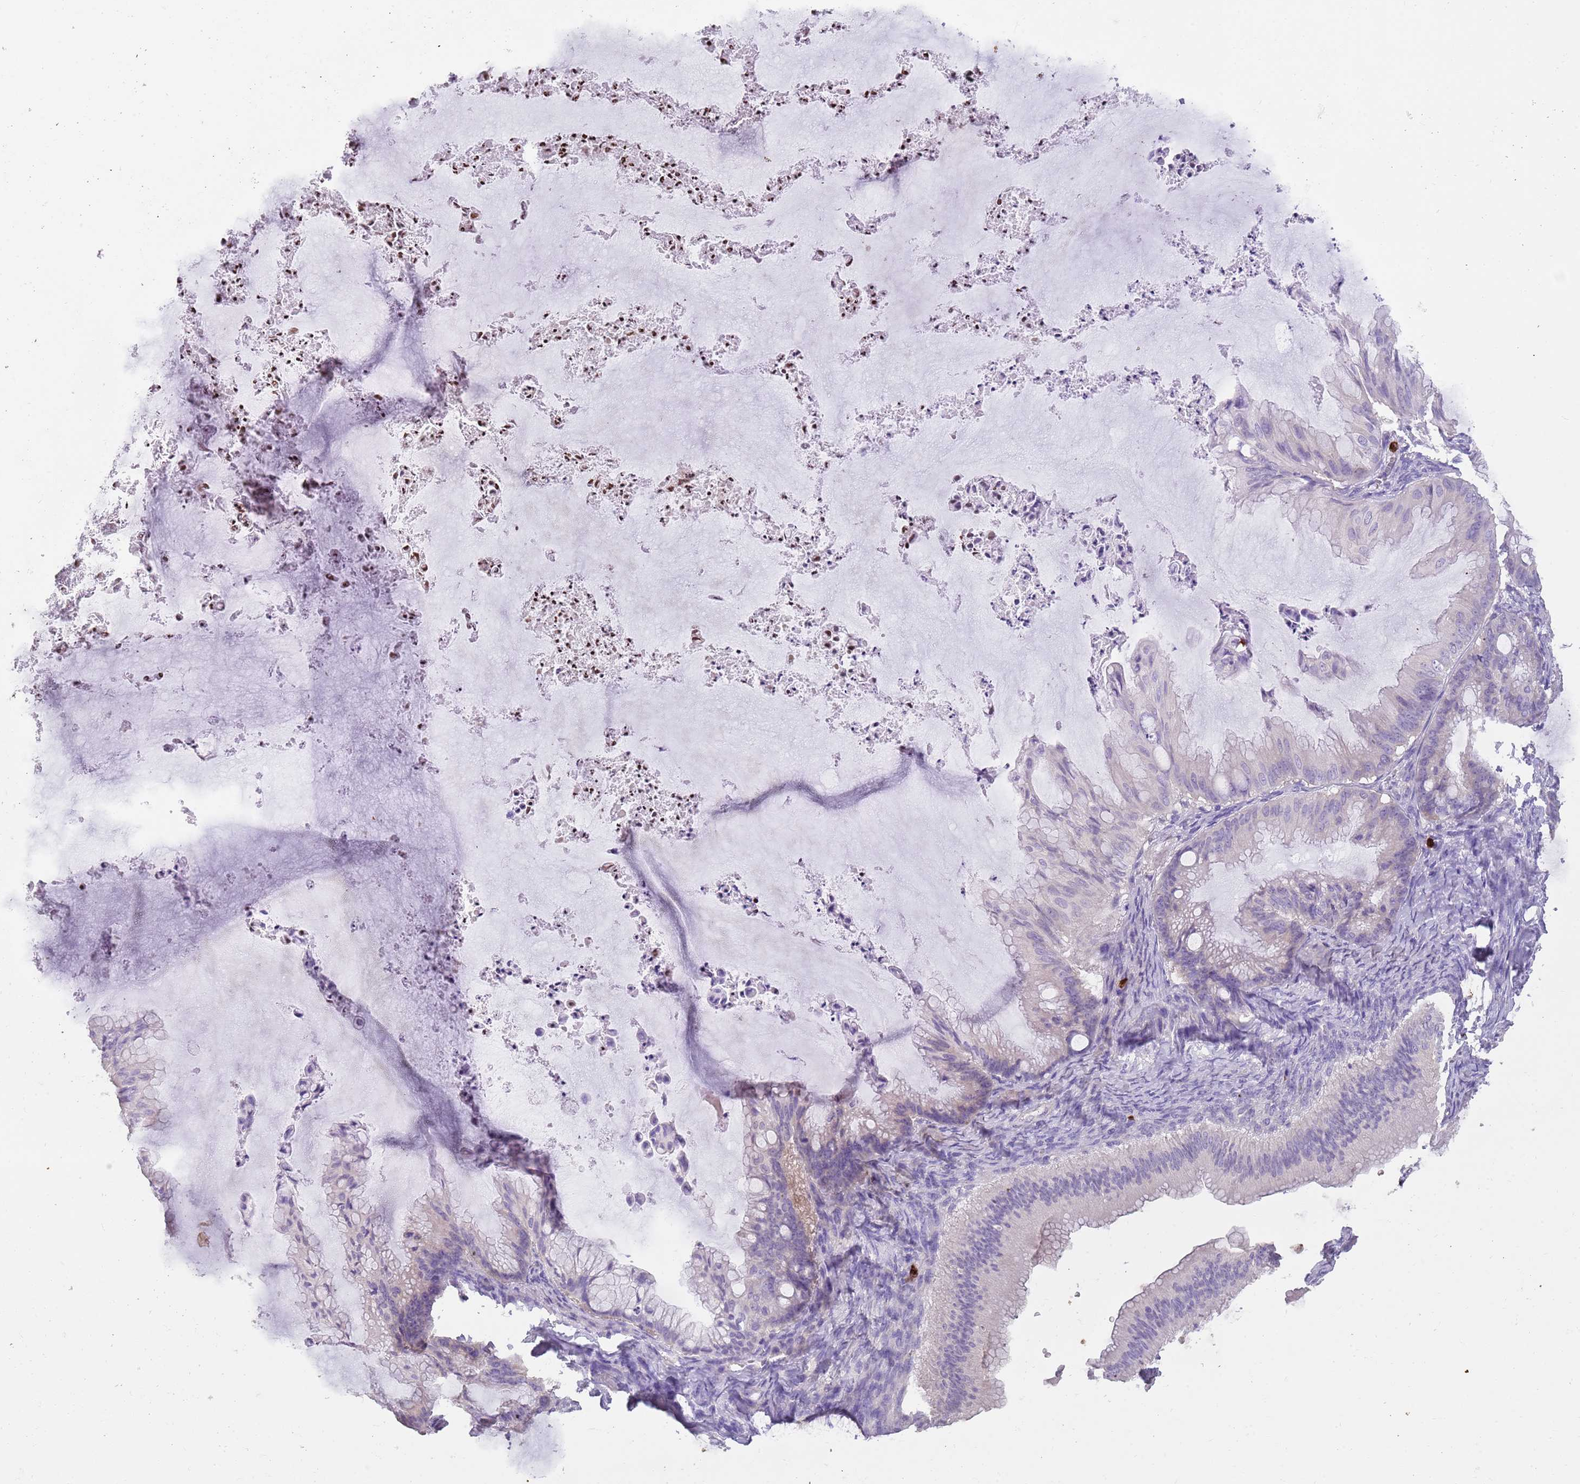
{"staining": {"intensity": "negative", "quantity": "none", "location": "none"}, "tissue": "ovarian cancer", "cell_type": "Tumor cells", "image_type": "cancer", "snomed": [{"axis": "morphology", "description": "Cystadenocarcinoma, mucinous, NOS"}, {"axis": "topography", "description": "Ovary"}], "caption": "There is no significant positivity in tumor cells of ovarian cancer.", "gene": "TMEM251", "patient": {"sex": "female", "age": 71}}